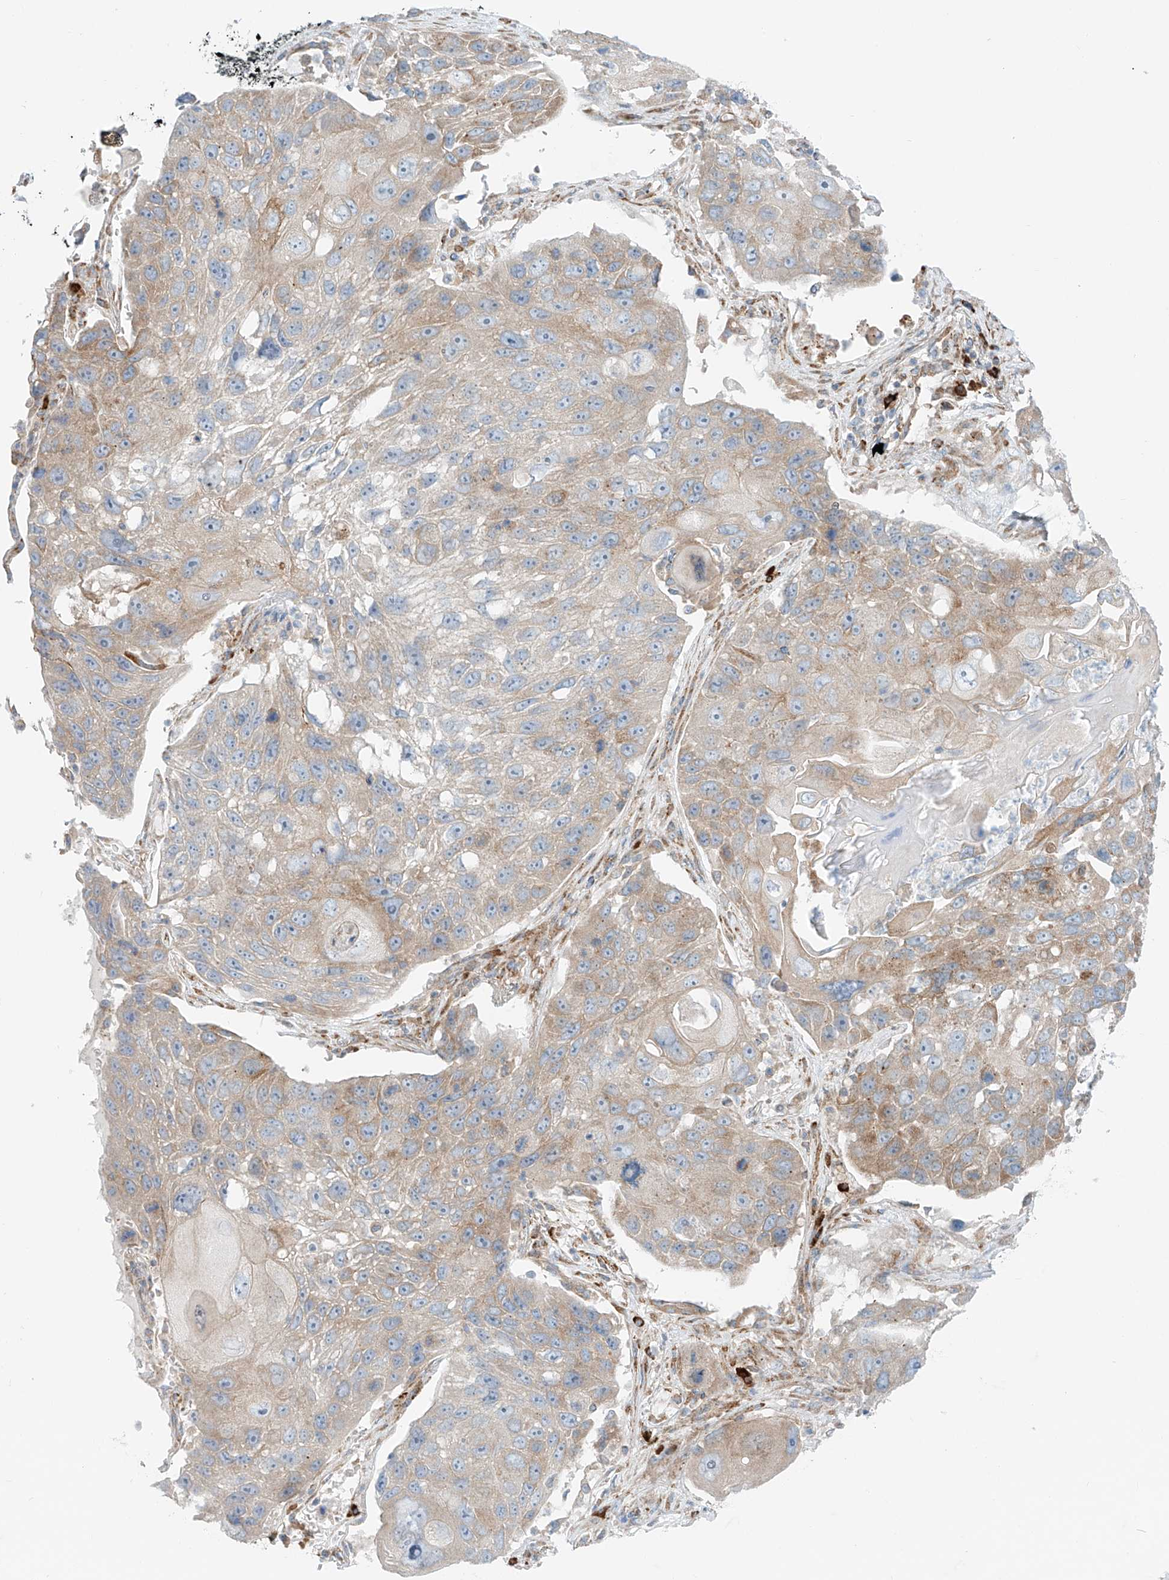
{"staining": {"intensity": "weak", "quantity": "25%-75%", "location": "cytoplasmic/membranous"}, "tissue": "lung cancer", "cell_type": "Tumor cells", "image_type": "cancer", "snomed": [{"axis": "morphology", "description": "Squamous cell carcinoma, NOS"}, {"axis": "topography", "description": "Lung"}], "caption": "Immunohistochemical staining of squamous cell carcinoma (lung) shows low levels of weak cytoplasmic/membranous protein expression in approximately 25%-75% of tumor cells. The protein is stained brown, and the nuclei are stained in blue (DAB IHC with brightfield microscopy, high magnification).", "gene": "EIPR1", "patient": {"sex": "male", "age": 61}}